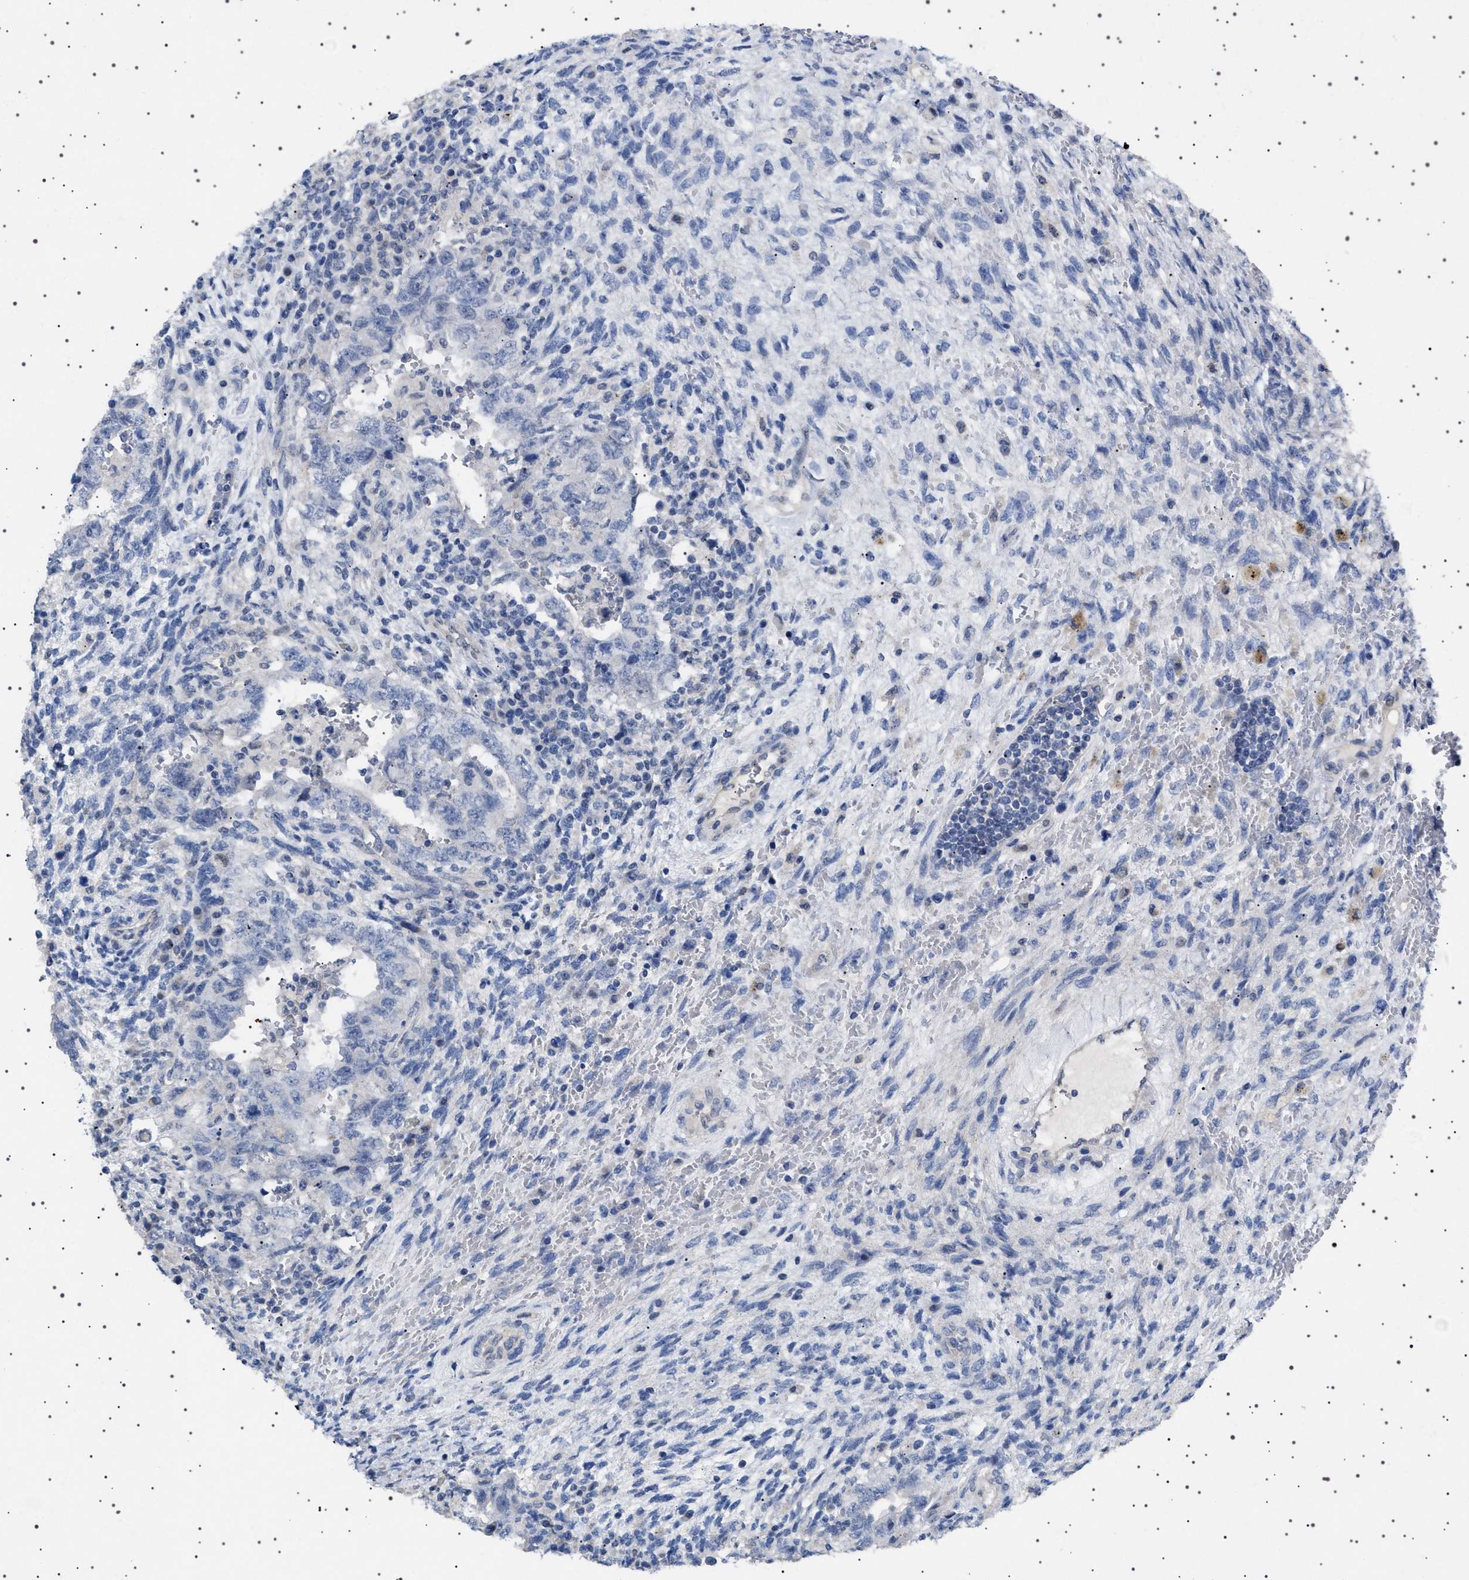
{"staining": {"intensity": "negative", "quantity": "none", "location": "none"}, "tissue": "testis cancer", "cell_type": "Tumor cells", "image_type": "cancer", "snomed": [{"axis": "morphology", "description": "Carcinoma, Embryonal, NOS"}, {"axis": "topography", "description": "Testis"}], "caption": "This is a micrograph of immunohistochemistry (IHC) staining of testis embryonal carcinoma, which shows no positivity in tumor cells.", "gene": "HTR1A", "patient": {"sex": "male", "age": 26}}